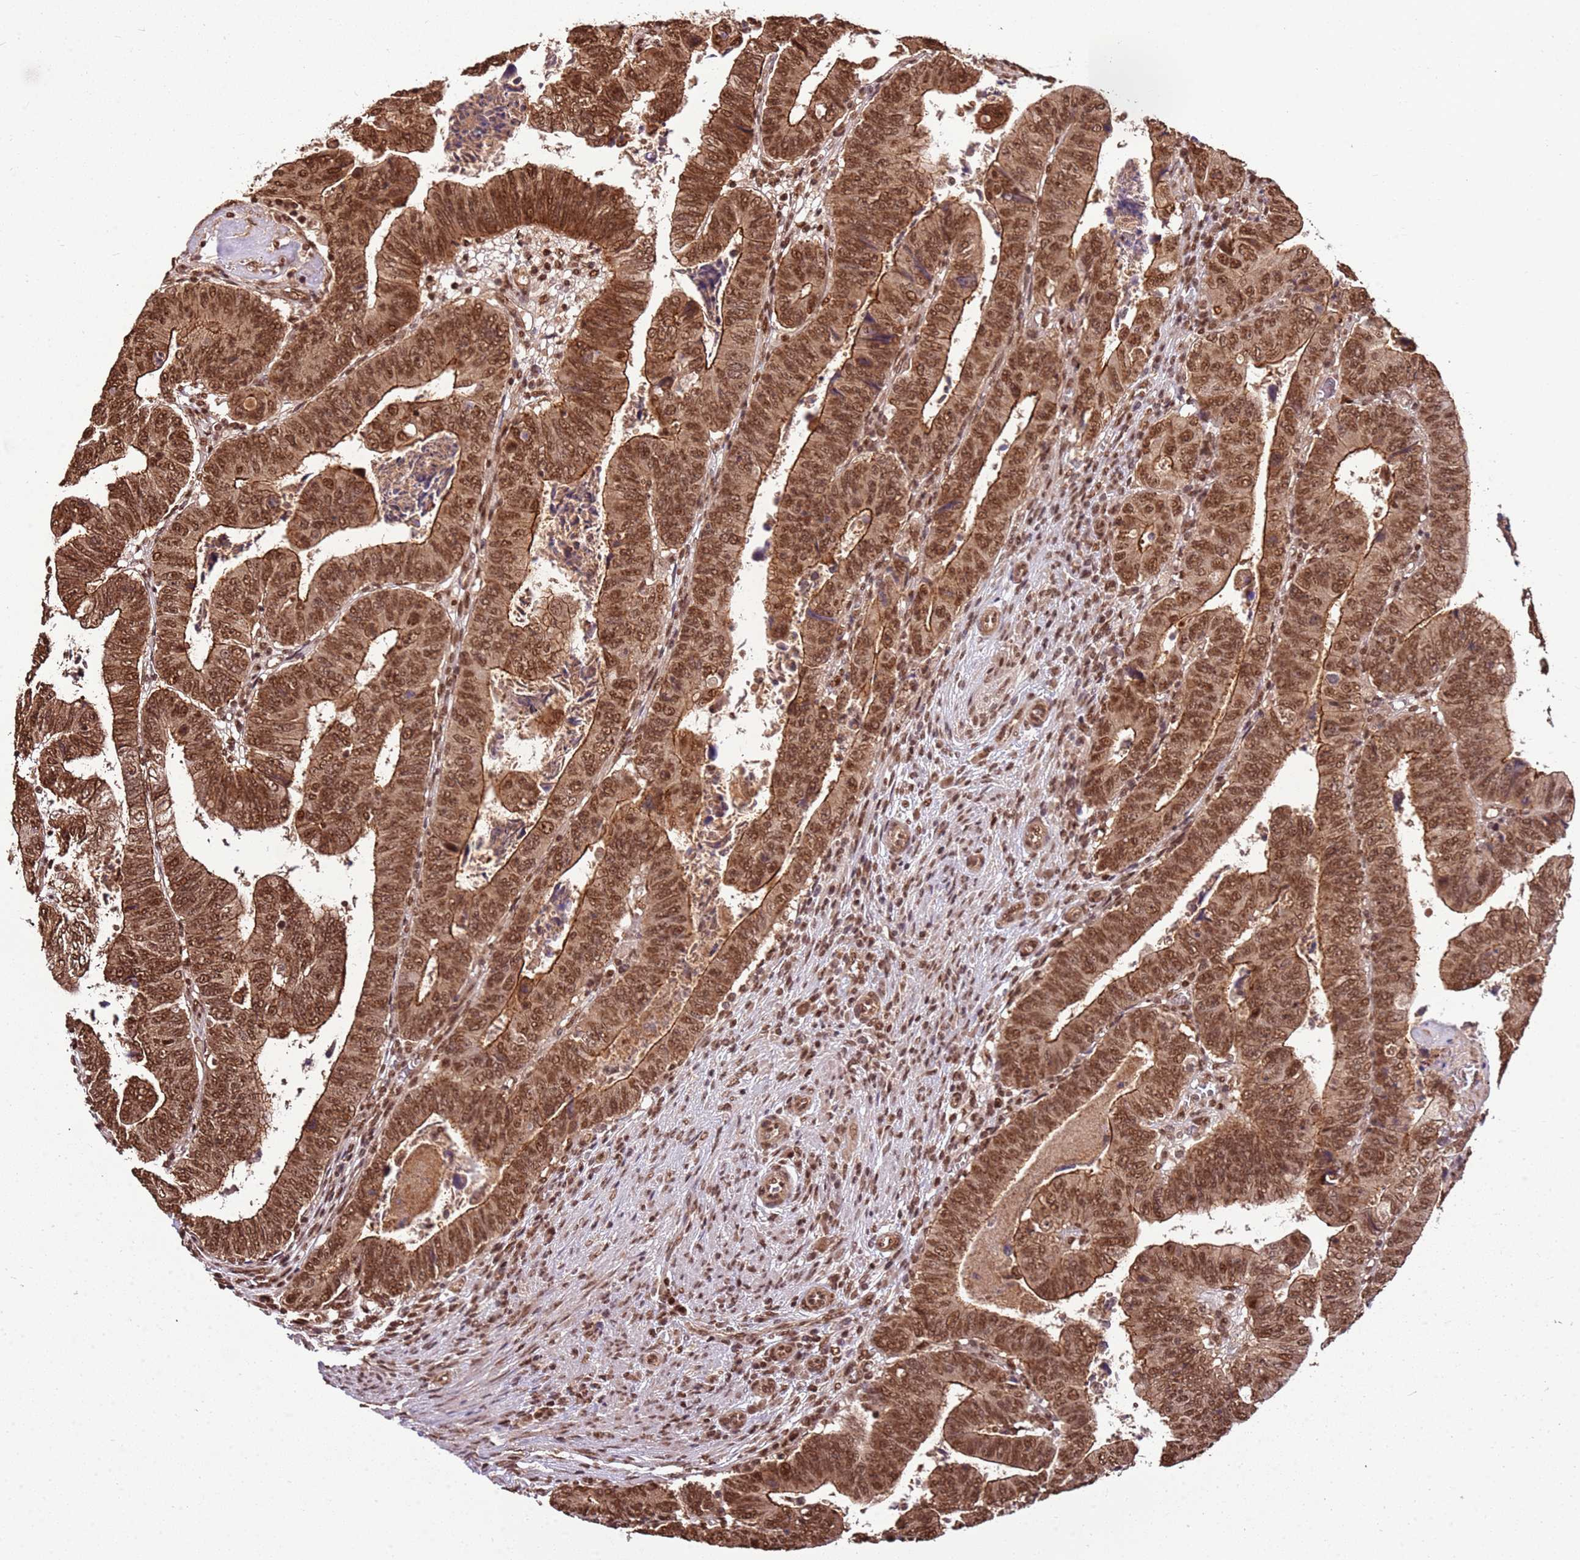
{"staining": {"intensity": "moderate", "quantity": ">75%", "location": "cytoplasmic/membranous,nuclear"}, "tissue": "colorectal cancer", "cell_type": "Tumor cells", "image_type": "cancer", "snomed": [{"axis": "morphology", "description": "Normal tissue, NOS"}, {"axis": "morphology", "description": "Adenocarcinoma, NOS"}, {"axis": "topography", "description": "Rectum"}], "caption": "The micrograph displays a brown stain indicating the presence of a protein in the cytoplasmic/membranous and nuclear of tumor cells in colorectal adenocarcinoma. (Brightfield microscopy of DAB IHC at high magnification).", "gene": "ZBTB12", "patient": {"sex": "female", "age": 65}}